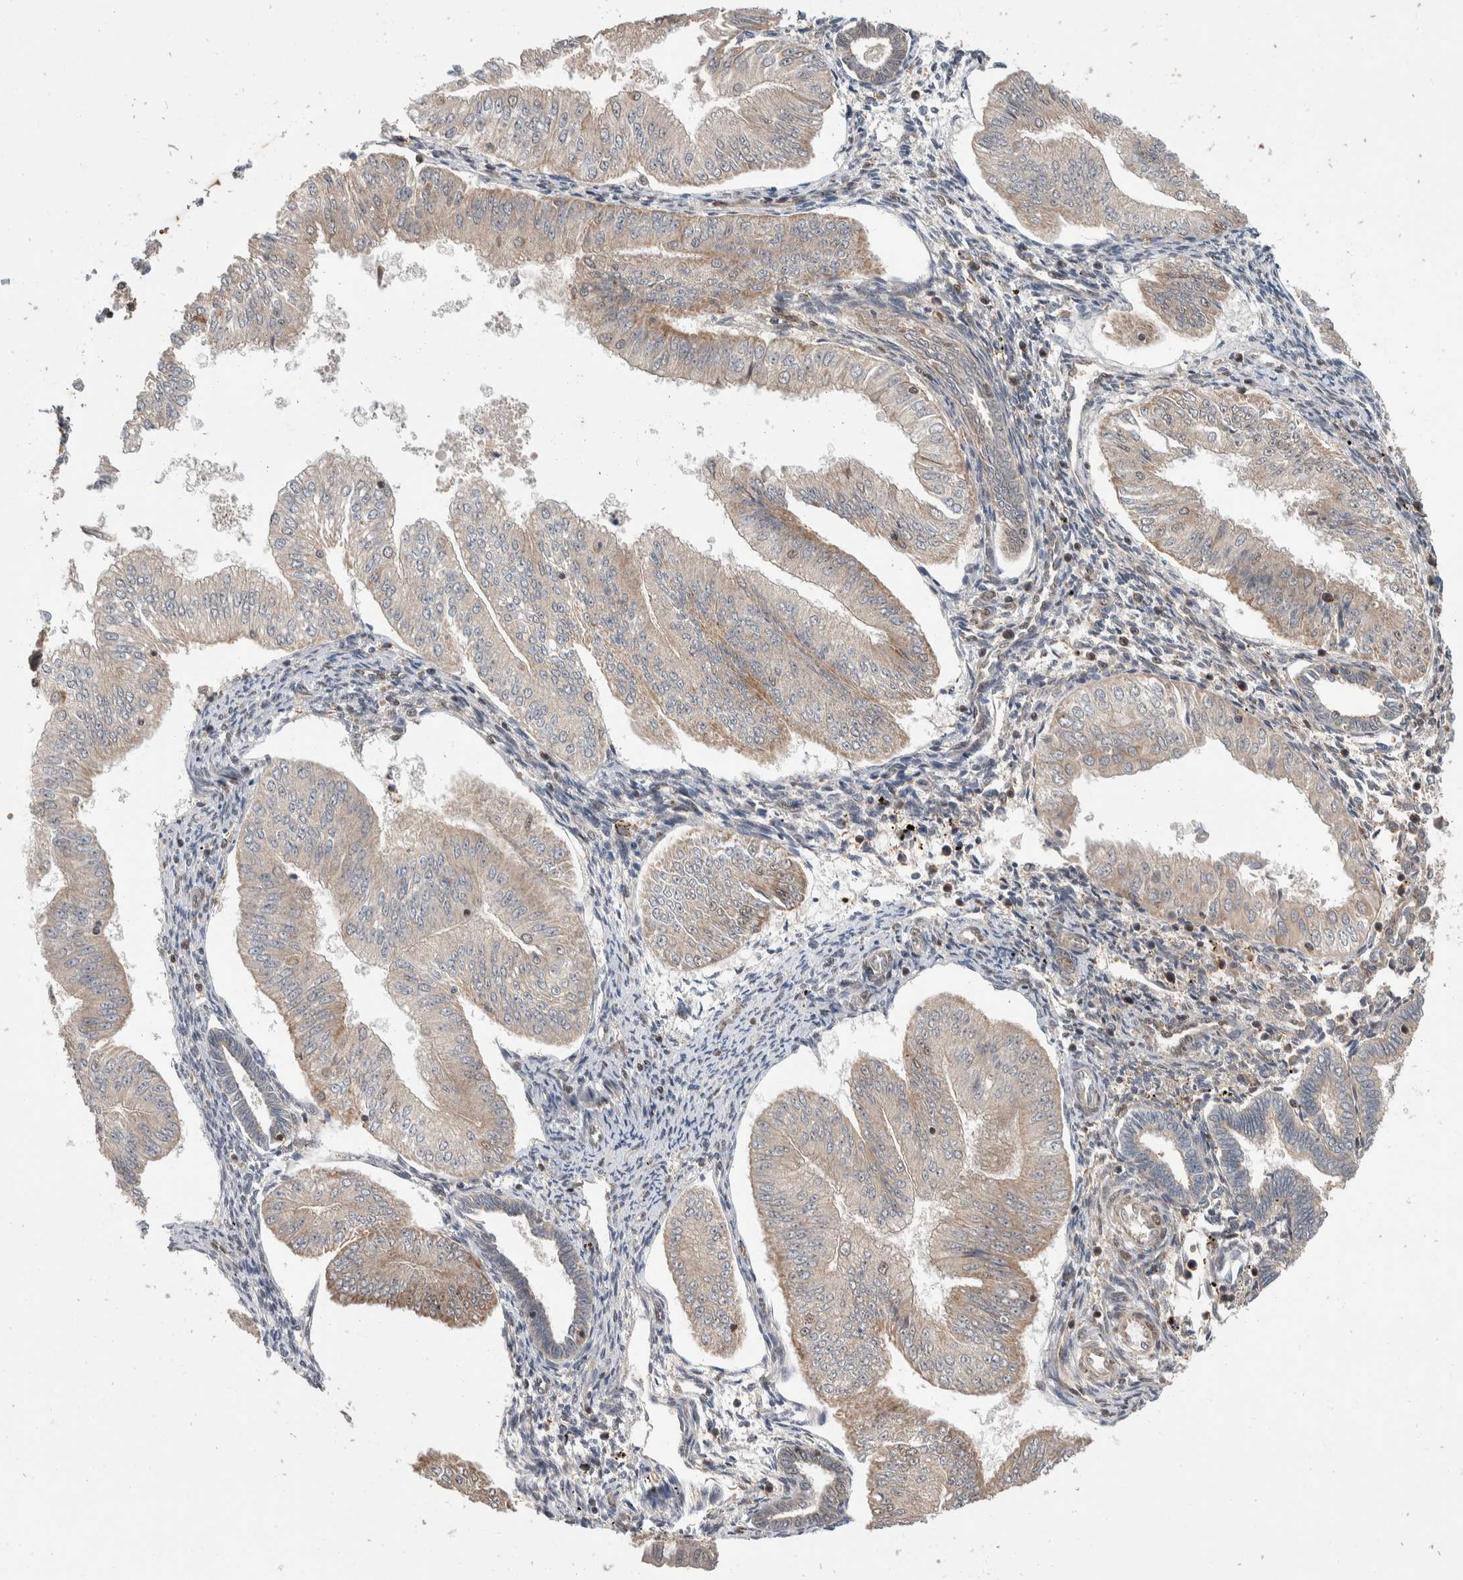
{"staining": {"intensity": "weak", "quantity": "<25%", "location": "cytoplasmic/membranous"}, "tissue": "endometrial cancer", "cell_type": "Tumor cells", "image_type": "cancer", "snomed": [{"axis": "morphology", "description": "Normal tissue, NOS"}, {"axis": "morphology", "description": "Adenocarcinoma, NOS"}, {"axis": "topography", "description": "Endometrium"}], "caption": "Adenocarcinoma (endometrial) was stained to show a protein in brown. There is no significant positivity in tumor cells.", "gene": "ABHD11", "patient": {"sex": "female", "age": 53}}